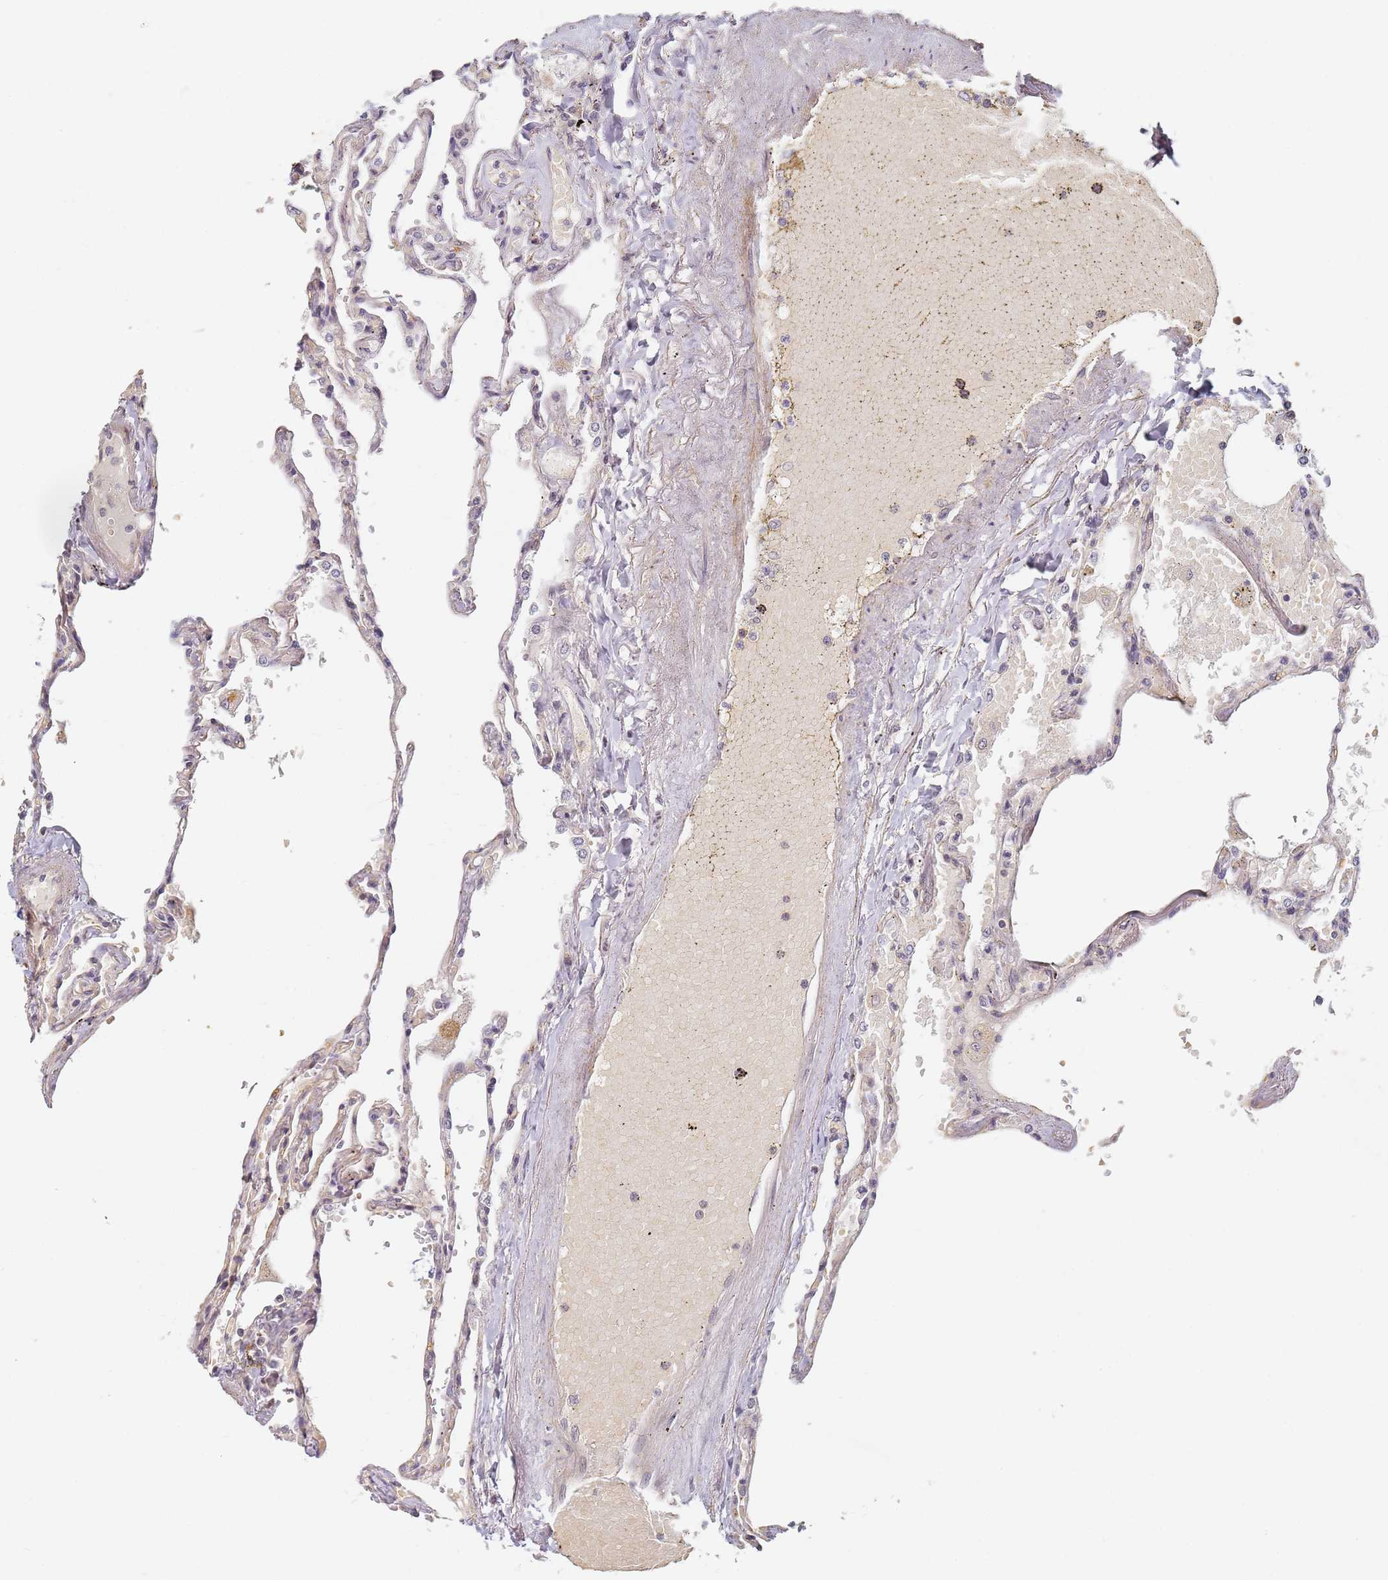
{"staining": {"intensity": "moderate", "quantity": "<25%", "location": "nuclear"}, "tissue": "lung", "cell_type": "Alveolar cells", "image_type": "normal", "snomed": [{"axis": "morphology", "description": "Normal tissue, NOS"}, {"axis": "topography", "description": "Lung"}], "caption": "Benign lung reveals moderate nuclear staining in about <25% of alveolar cells, visualized by immunohistochemistry.", "gene": "HMCES", "patient": {"sex": "female", "age": 67}}